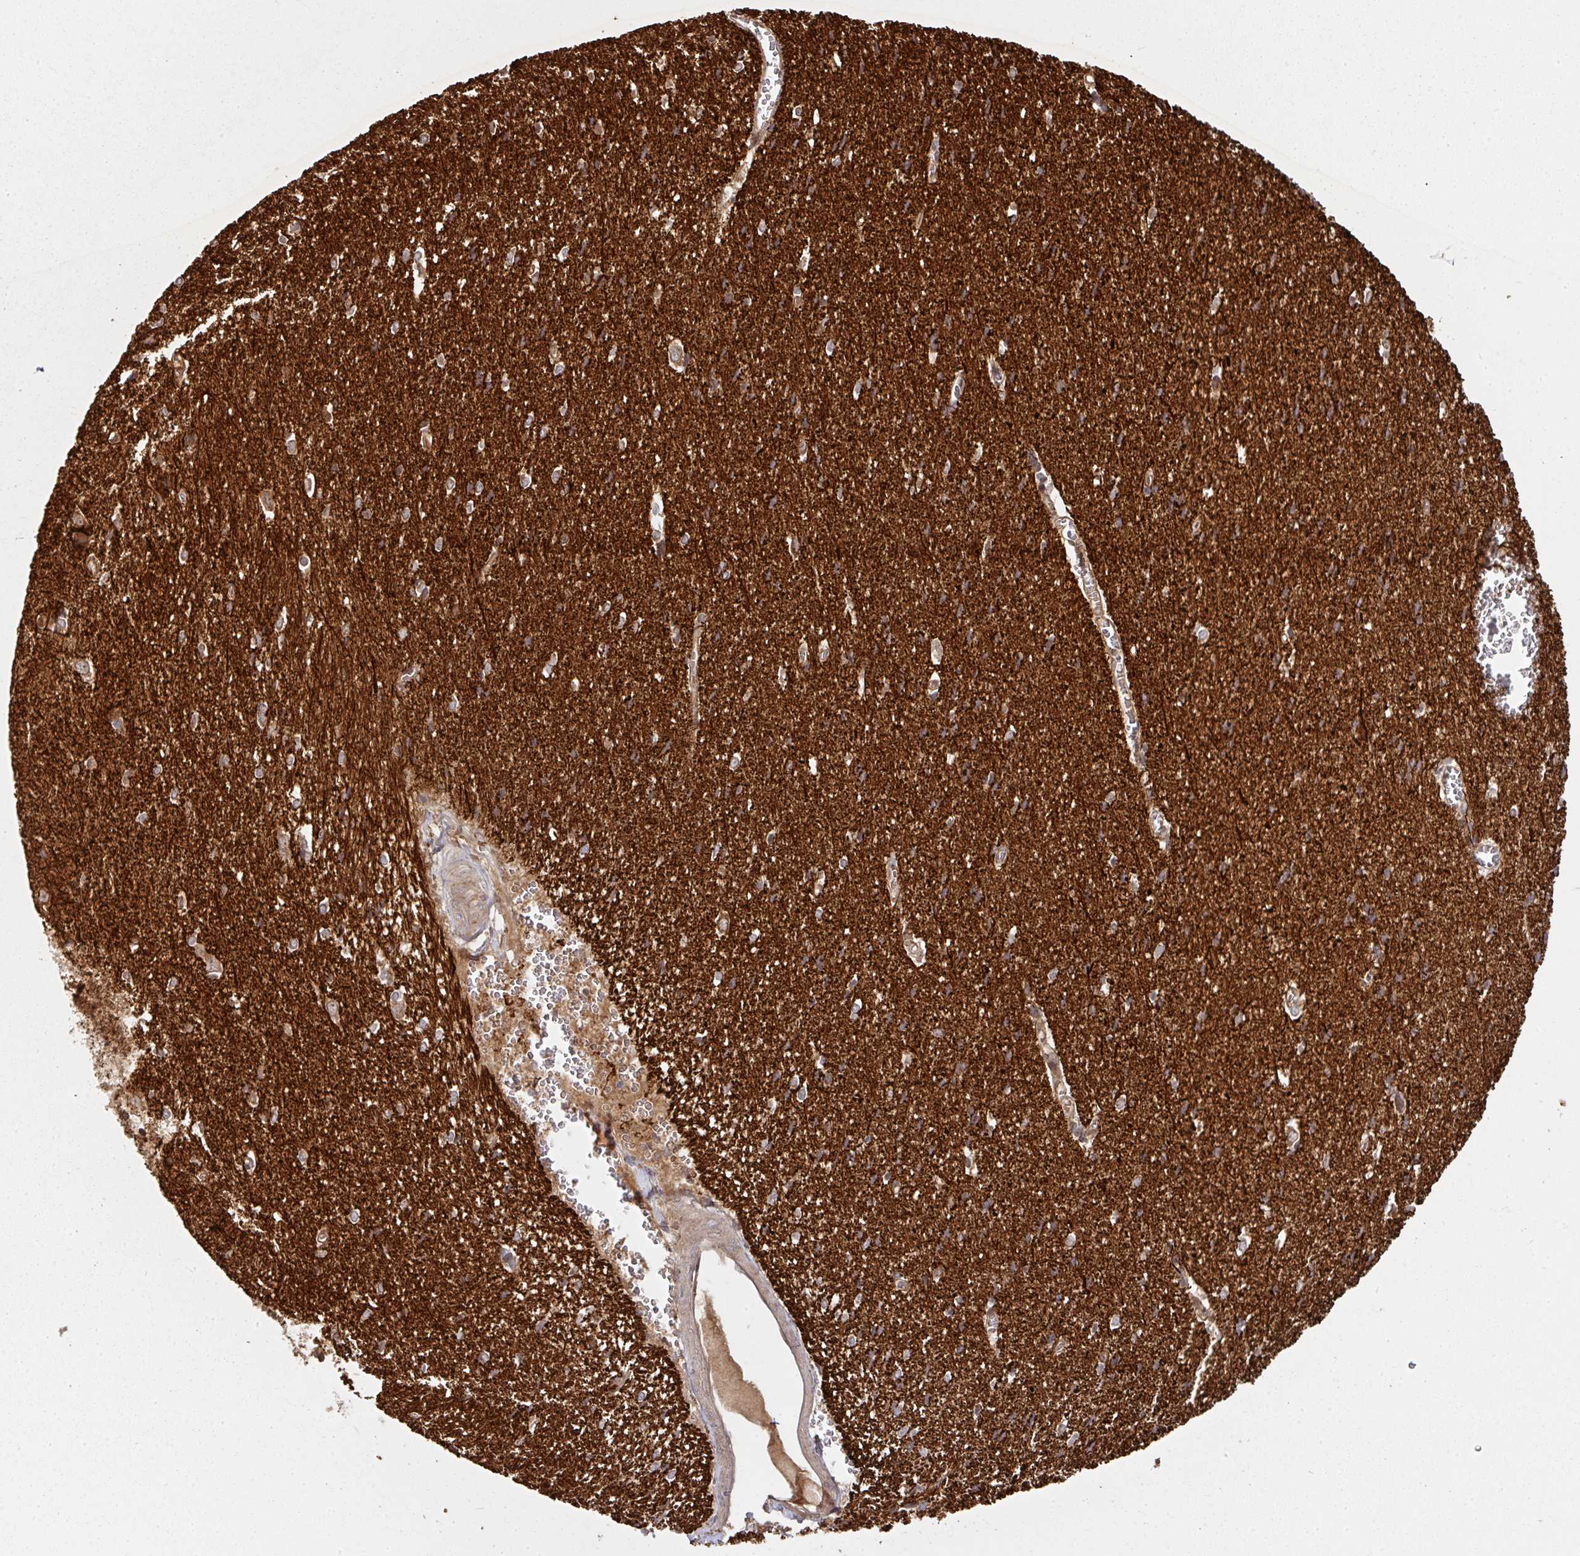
{"staining": {"intensity": "moderate", "quantity": ">75%", "location": "cytoplasmic/membranous"}, "tissue": "cerebral cortex", "cell_type": "Endothelial cells", "image_type": "normal", "snomed": [{"axis": "morphology", "description": "Normal tissue, NOS"}, {"axis": "topography", "description": "Cerebral cortex"}], "caption": "This is a histology image of immunohistochemistry staining of benign cerebral cortex, which shows moderate staining in the cytoplasmic/membranous of endothelial cells.", "gene": "EIF4EBP2", "patient": {"sex": "male", "age": 37}}